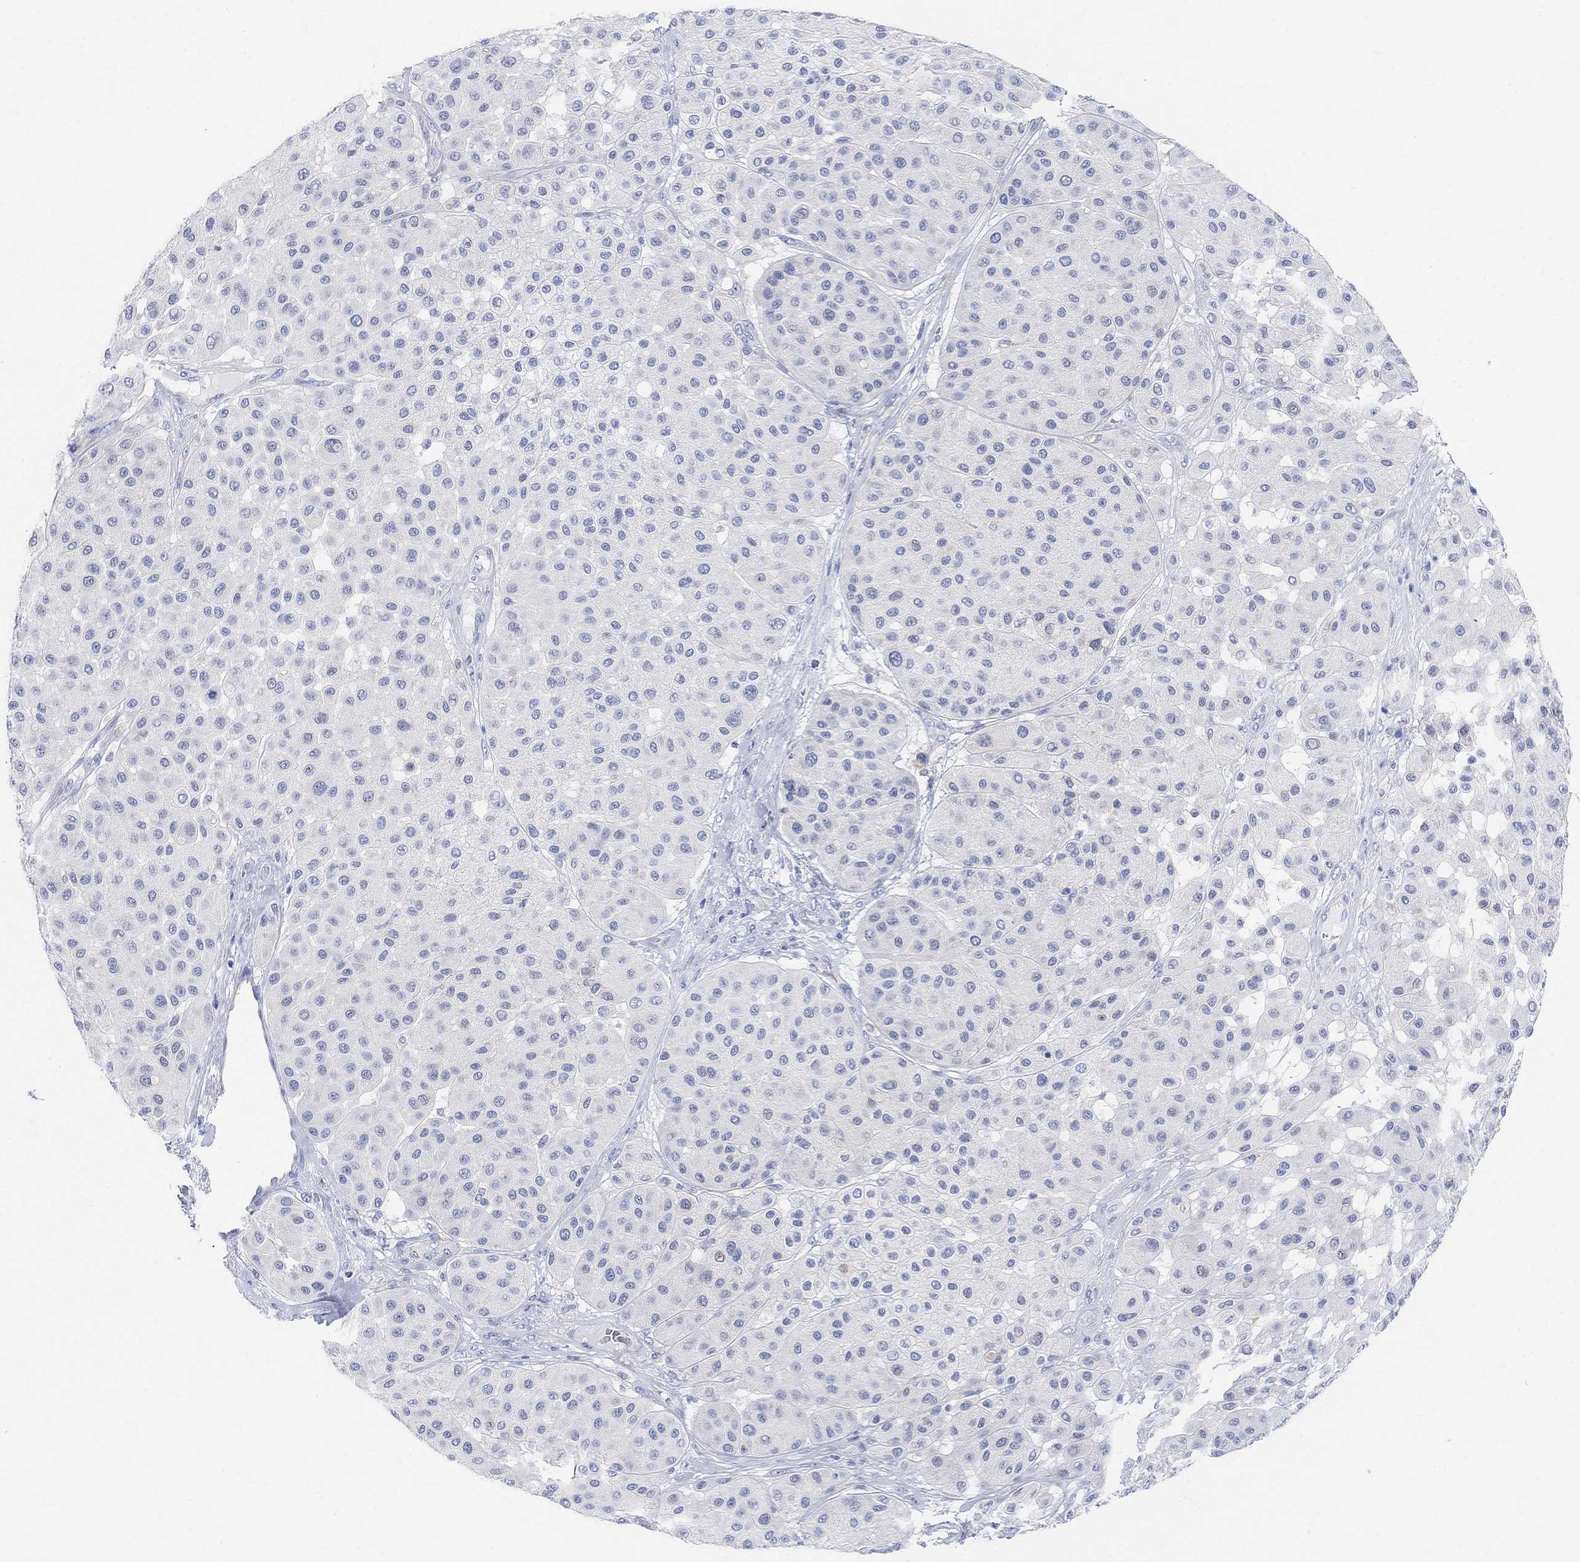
{"staining": {"intensity": "negative", "quantity": "none", "location": "none"}, "tissue": "melanoma", "cell_type": "Tumor cells", "image_type": "cancer", "snomed": [{"axis": "morphology", "description": "Malignant melanoma, Metastatic site"}, {"axis": "topography", "description": "Smooth muscle"}], "caption": "This image is of melanoma stained with IHC to label a protein in brown with the nuclei are counter-stained blue. There is no expression in tumor cells. Nuclei are stained in blue.", "gene": "RETNLB", "patient": {"sex": "male", "age": 41}}